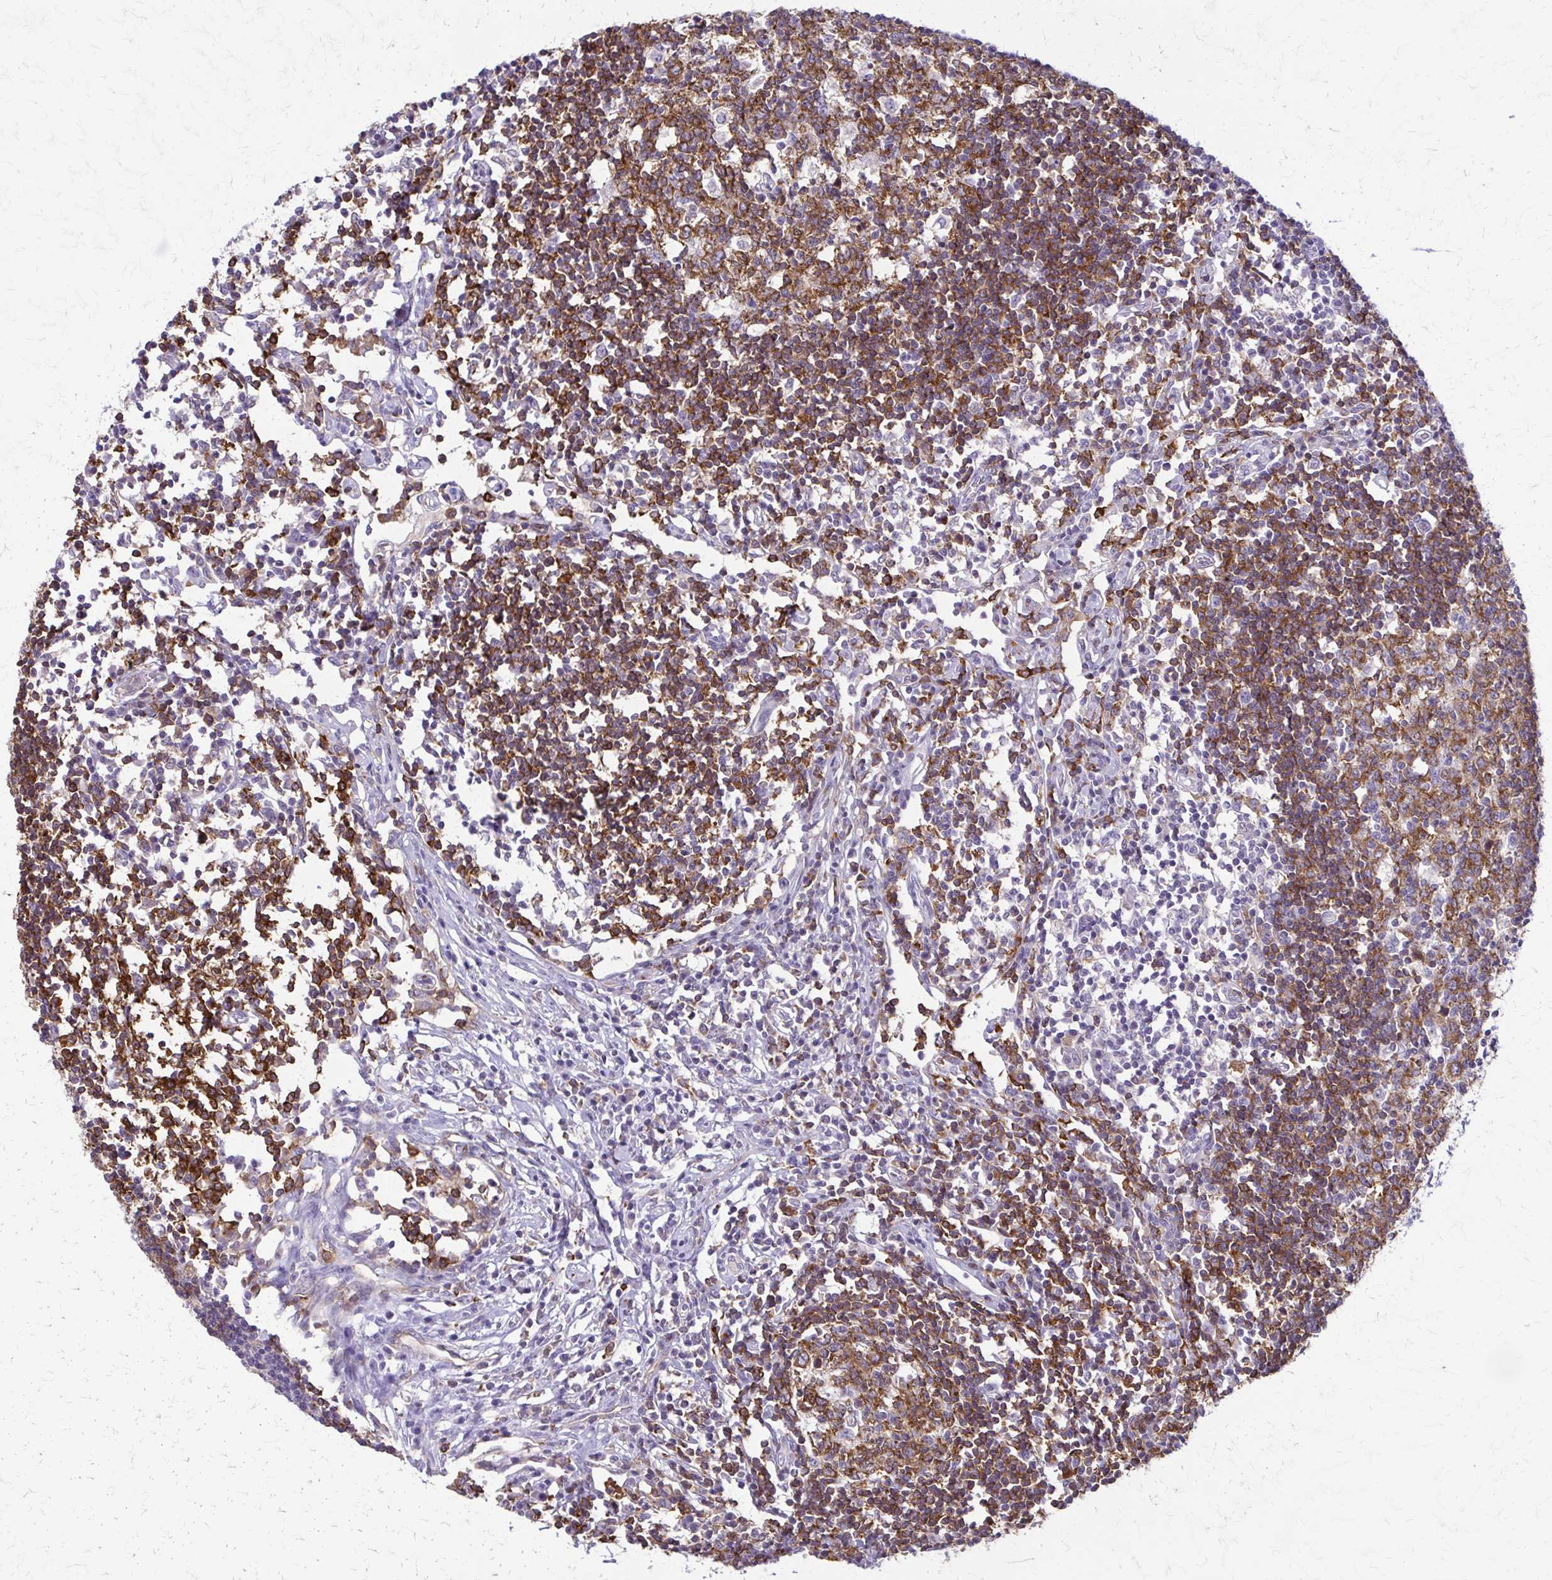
{"staining": {"intensity": "moderate", "quantity": ">75%", "location": "cytoplasmic/membranous"}, "tissue": "lymph node", "cell_type": "Germinal center cells", "image_type": "normal", "snomed": [{"axis": "morphology", "description": "Normal tissue, NOS"}, {"axis": "topography", "description": "Lymph node"}], "caption": "Immunohistochemistry (IHC) image of benign human lymph node stained for a protein (brown), which displays medium levels of moderate cytoplasmic/membranous positivity in about >75% of germinal center cells.", "gene": "PIK3AP1", "patient": {"sex": "male", "age": 67}}